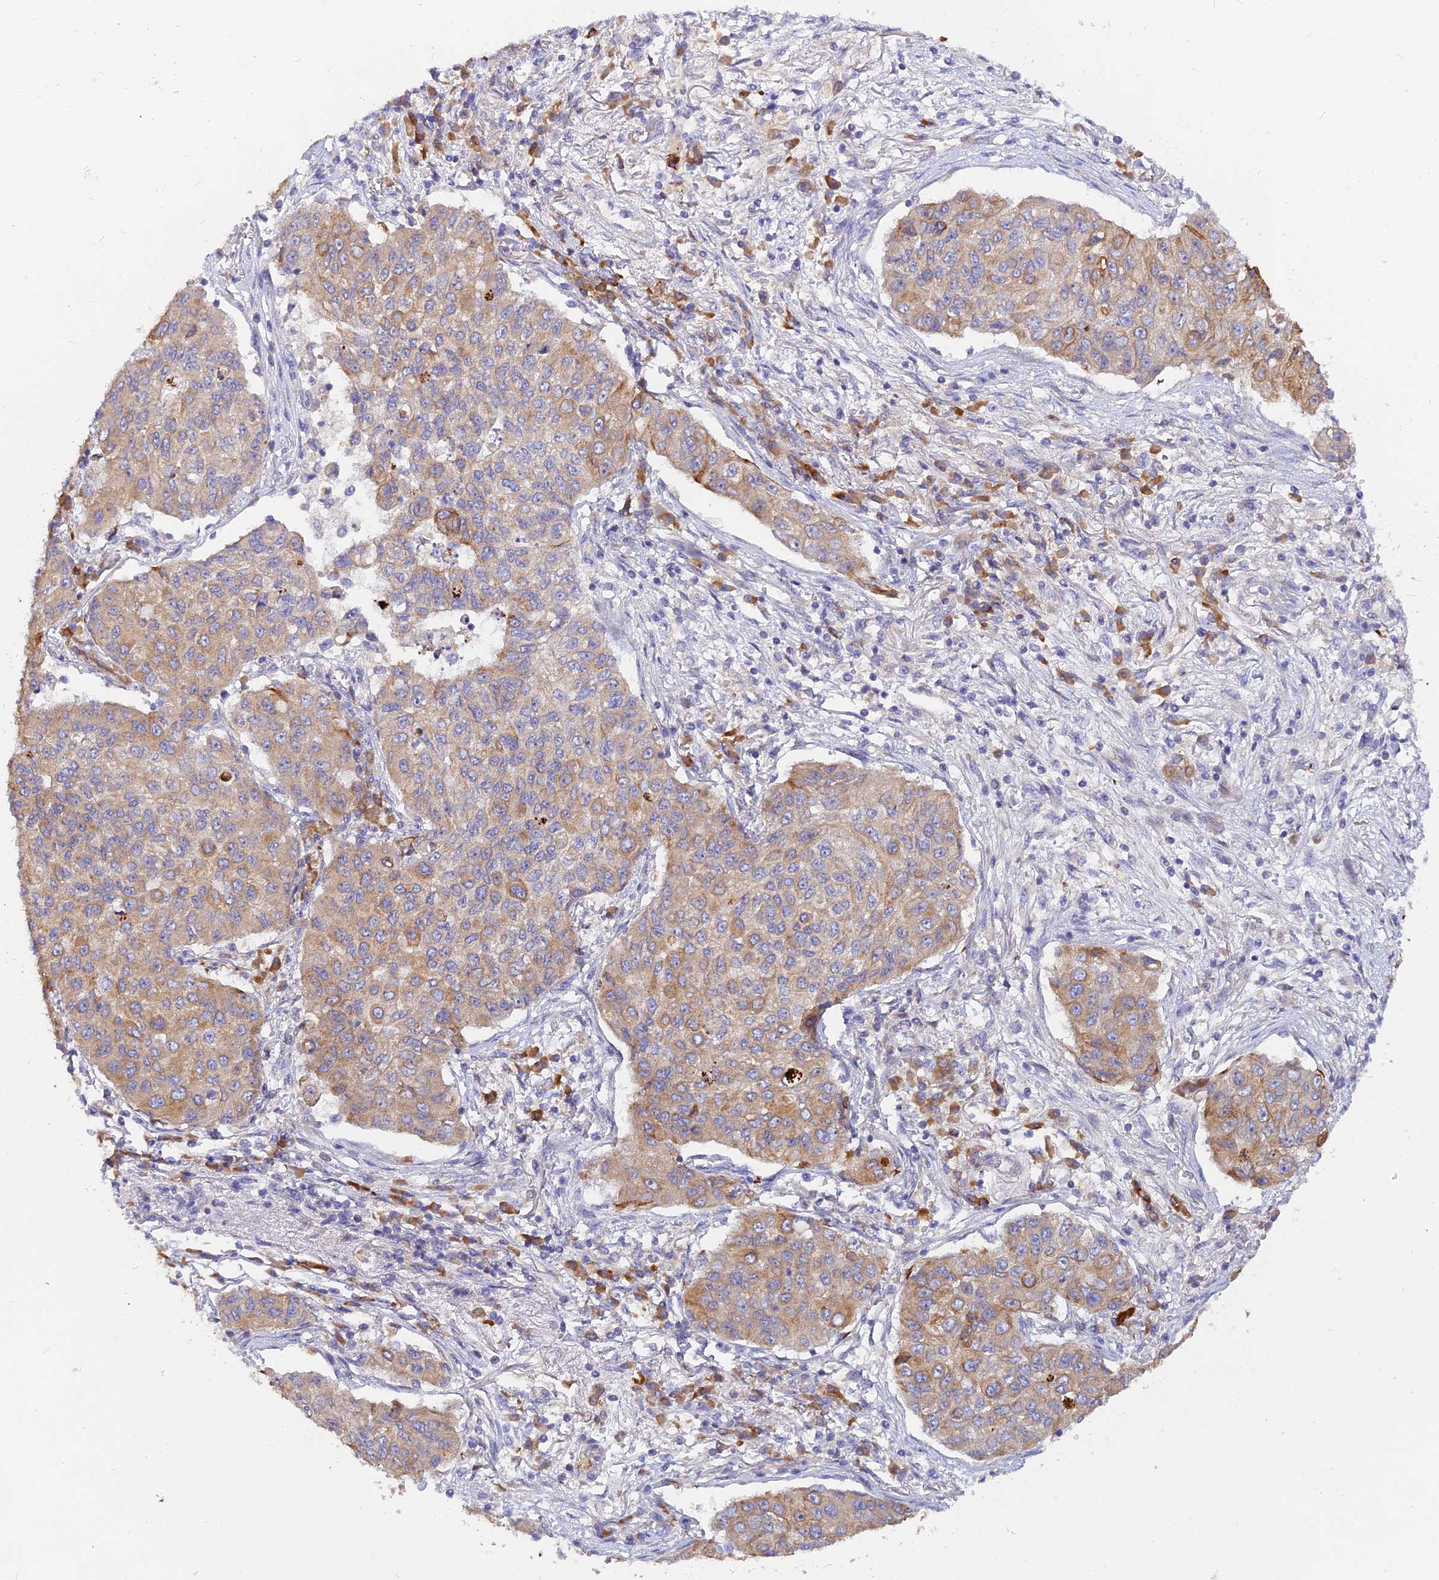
{"staining": {"intensity": "moderate", "quantity": "25%-75%", "location": "cytoplasmic/membranous"}, "tissue": "lung cancer", "cell_type": "Tumor cells", "image_type": "cancer", "snomed": [{"axis": "morphology", "description": "Squamous cell carcinoma, NOS"}, {"axis": "topography", "description": "Lung"}], "caption": "DAB immunohistochemical staining of human lung squamous cell carcinoma exhibits moderate cytoplasmic/membranous protein staining in about 25%-75% of tumor cells. (IHC, brightfield microscopy, high magnification).", "gene": "DENND2D", "patient": {"sex": "male", "age": 74}}